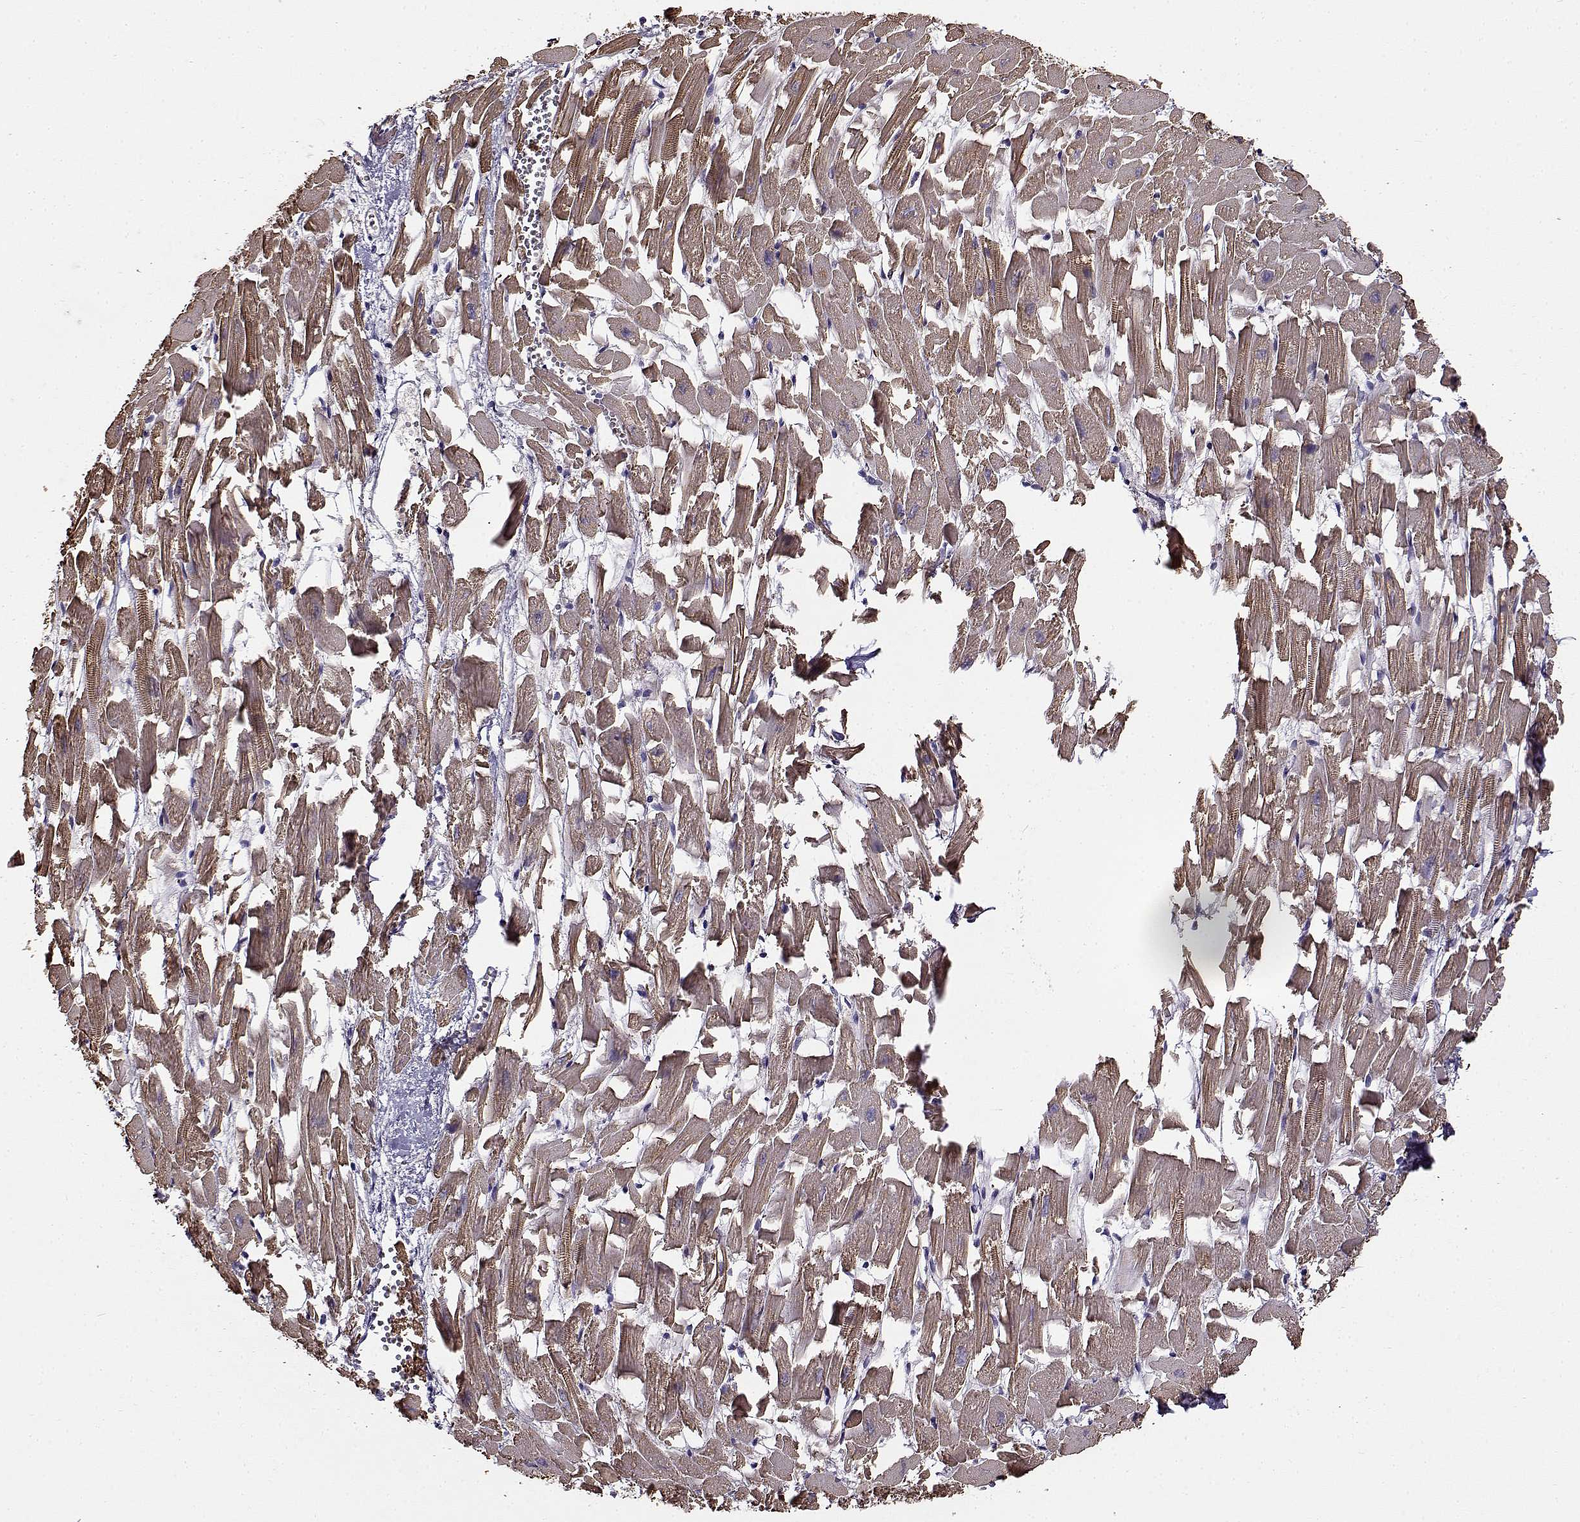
{"staining": {"intensity": "moderate", "quantity": ">75%", "location": "cytoplasmic/membranous"}, "tissue": "heart muscle", "cell_type": "Cardiomyocytes", "image_type": "normal", "snomed": [{"axis": "morphology", "description": "Normal tissue, NOS"}, {"axis": "topography", "description": "Heart"}], "caption": "Immunohistochemistry (IHC) (DAB) staining of unremarkable heart muscle displays moderate cytoplasmic/membranous protein staining in approximately >75% of cardiomyocytes.", "gene": "UCP3", "patient": {"sex": "female", "age": 64}}